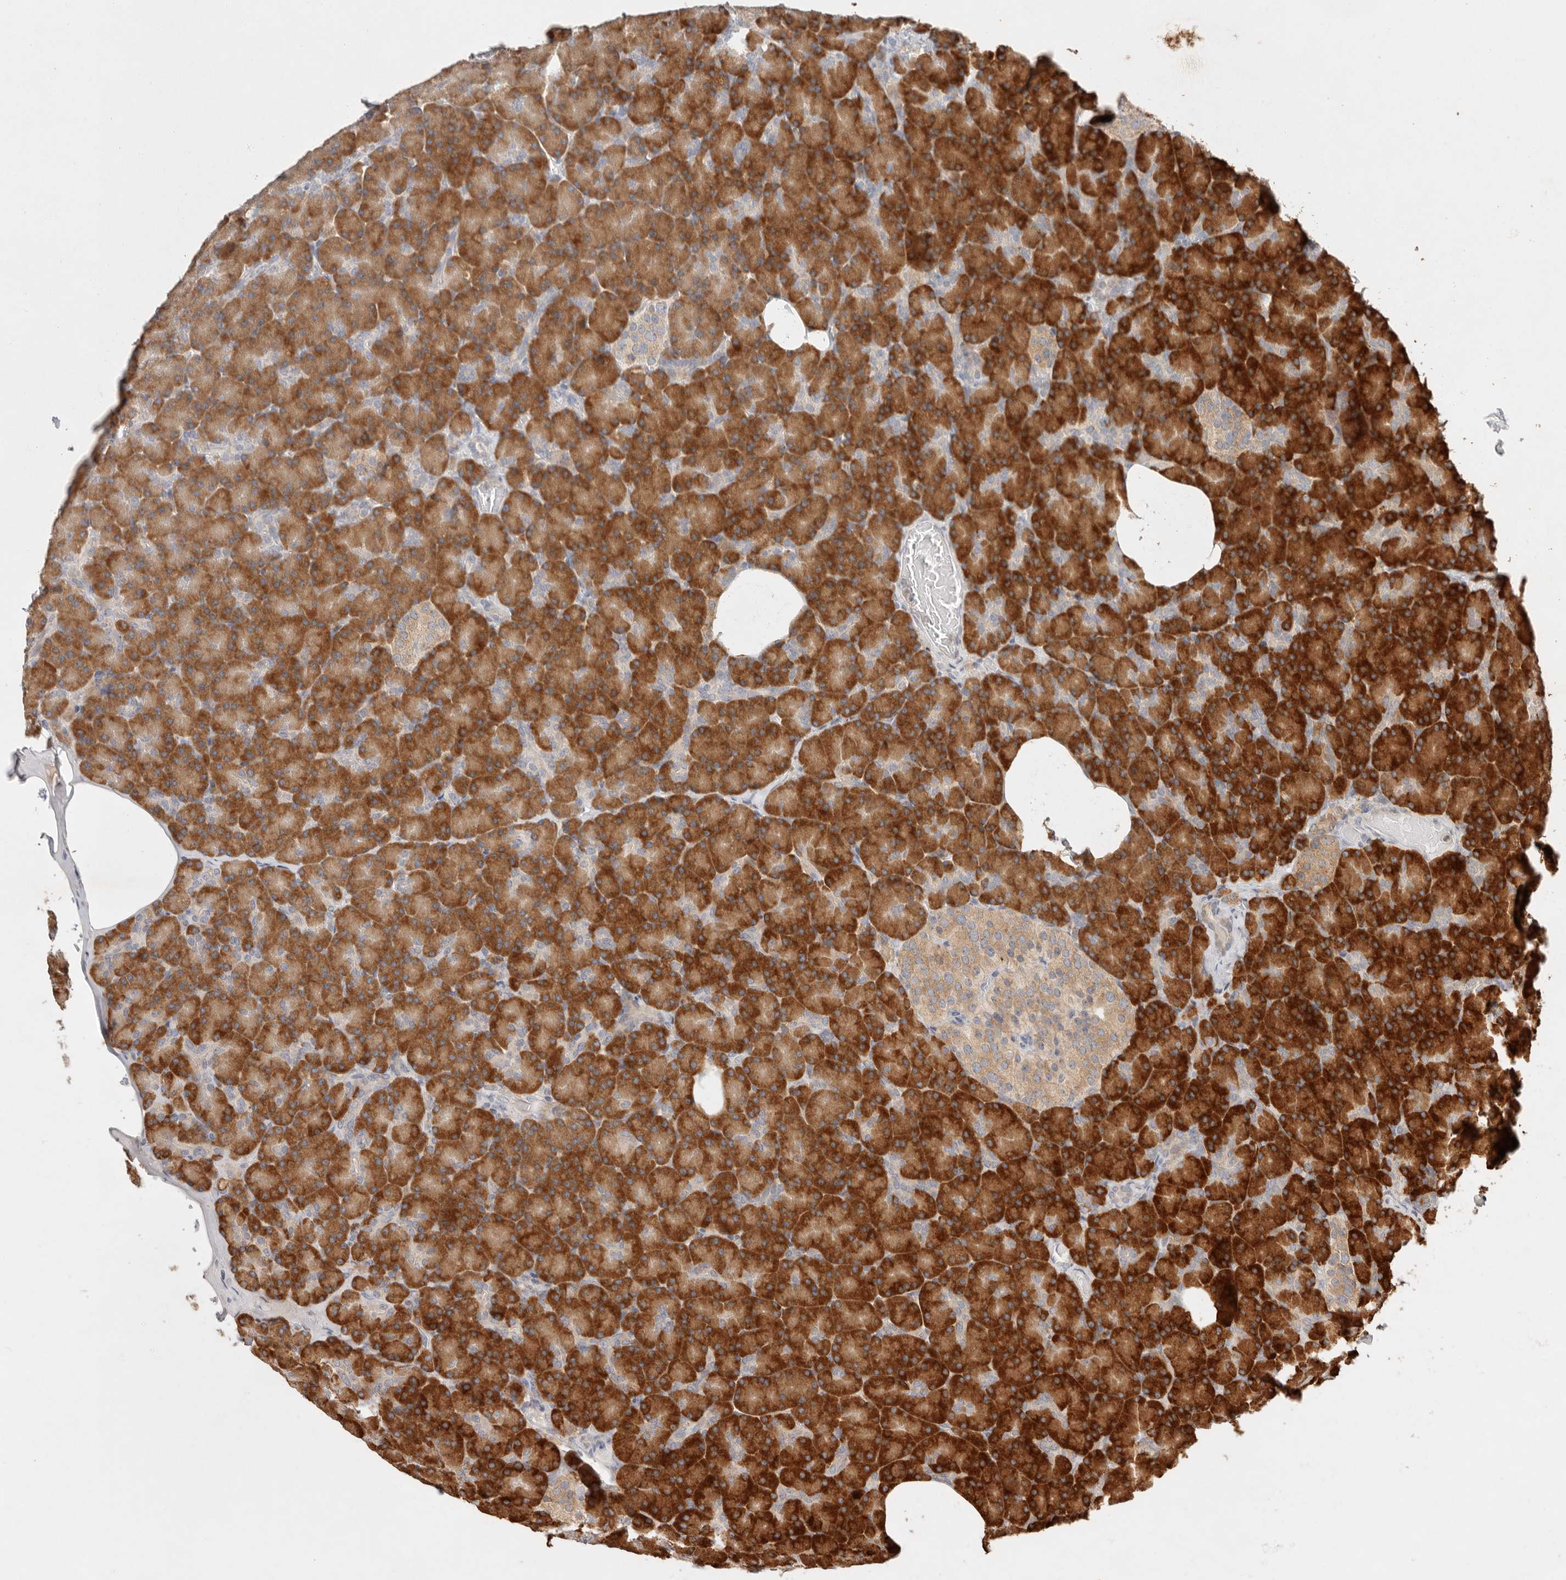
{"staining": {"intensity": "strong", "quantity": ">75%", "location": "cytoplasmic/membranous"}, "tissue": "pancreas", "cell_type": "Exocrine glandular cells", "image_type": "normal", "snomed": [{"axis": "morphology", "description": "Normal tissue, NOS"}, {"axis": "topography", "description": "Pancreas"}], "caption": "Protein staining of benign pancreas exhibits strong cytoplasmic/membranous positivity in about >75% of exocrine glandular cells.", "gene": "ARHGEF10L", "patient": {"sex": "female", "age": 43}}